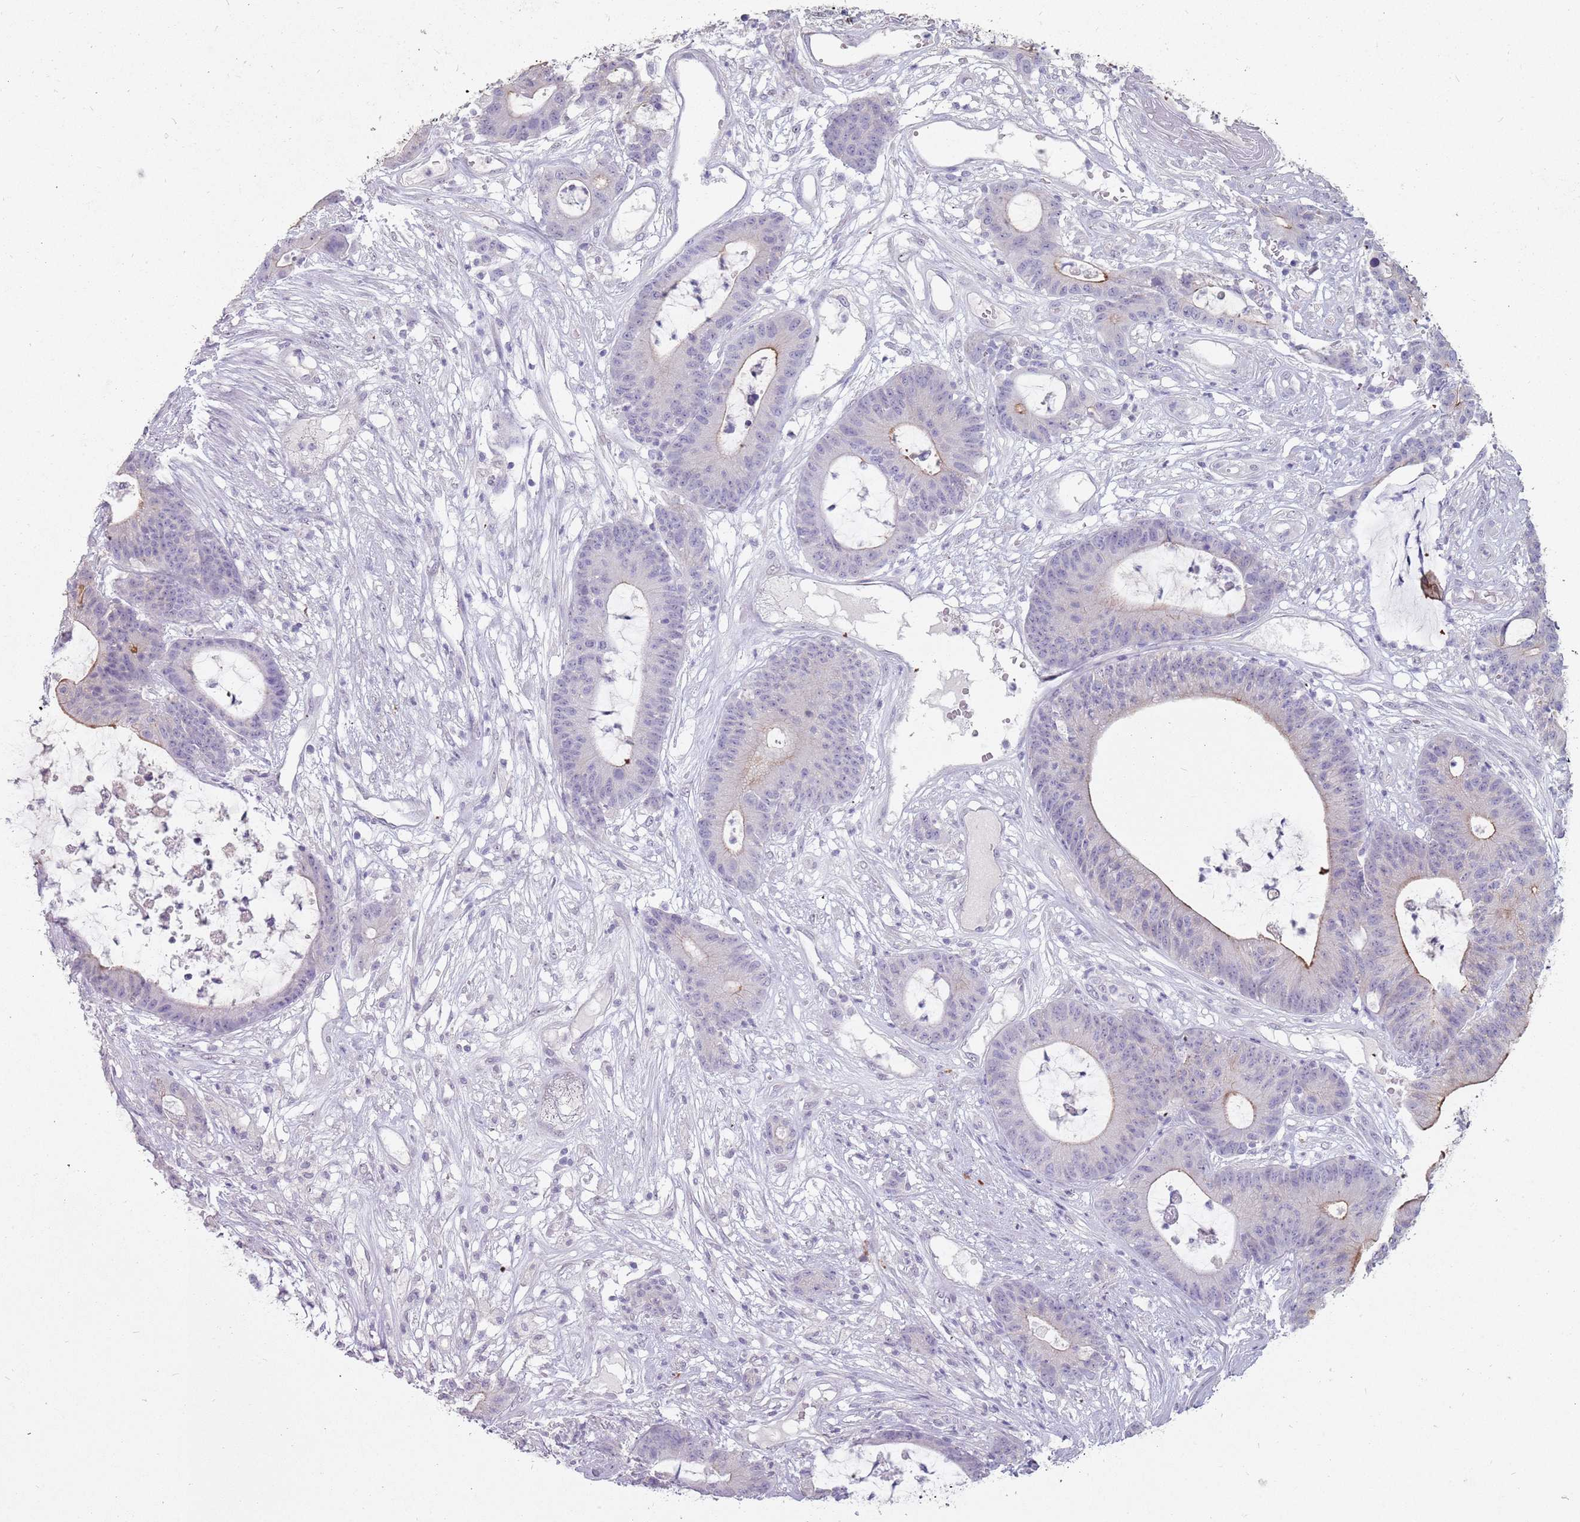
{"staining": {"intensity": "moderate", "quantity": "<25%", "location": "cytoplasmic/membranous"}, "tissue": "colorectal cancer", "cell_type": "Tumor cells", "image_type": "cancer", "snomed": [{"axis": "morphology", "description": "Adenocarcinoma, NOS"}, {"axis": "topography", "description": "Colon"}], "caption": "A brown stain labels moderate cytoplasmic/membranous expression of a protein in adenocarcinoma (colorectal) tumor cells.", "gene": "STYK1", "patient": {"sex": "female", "age": 84}}